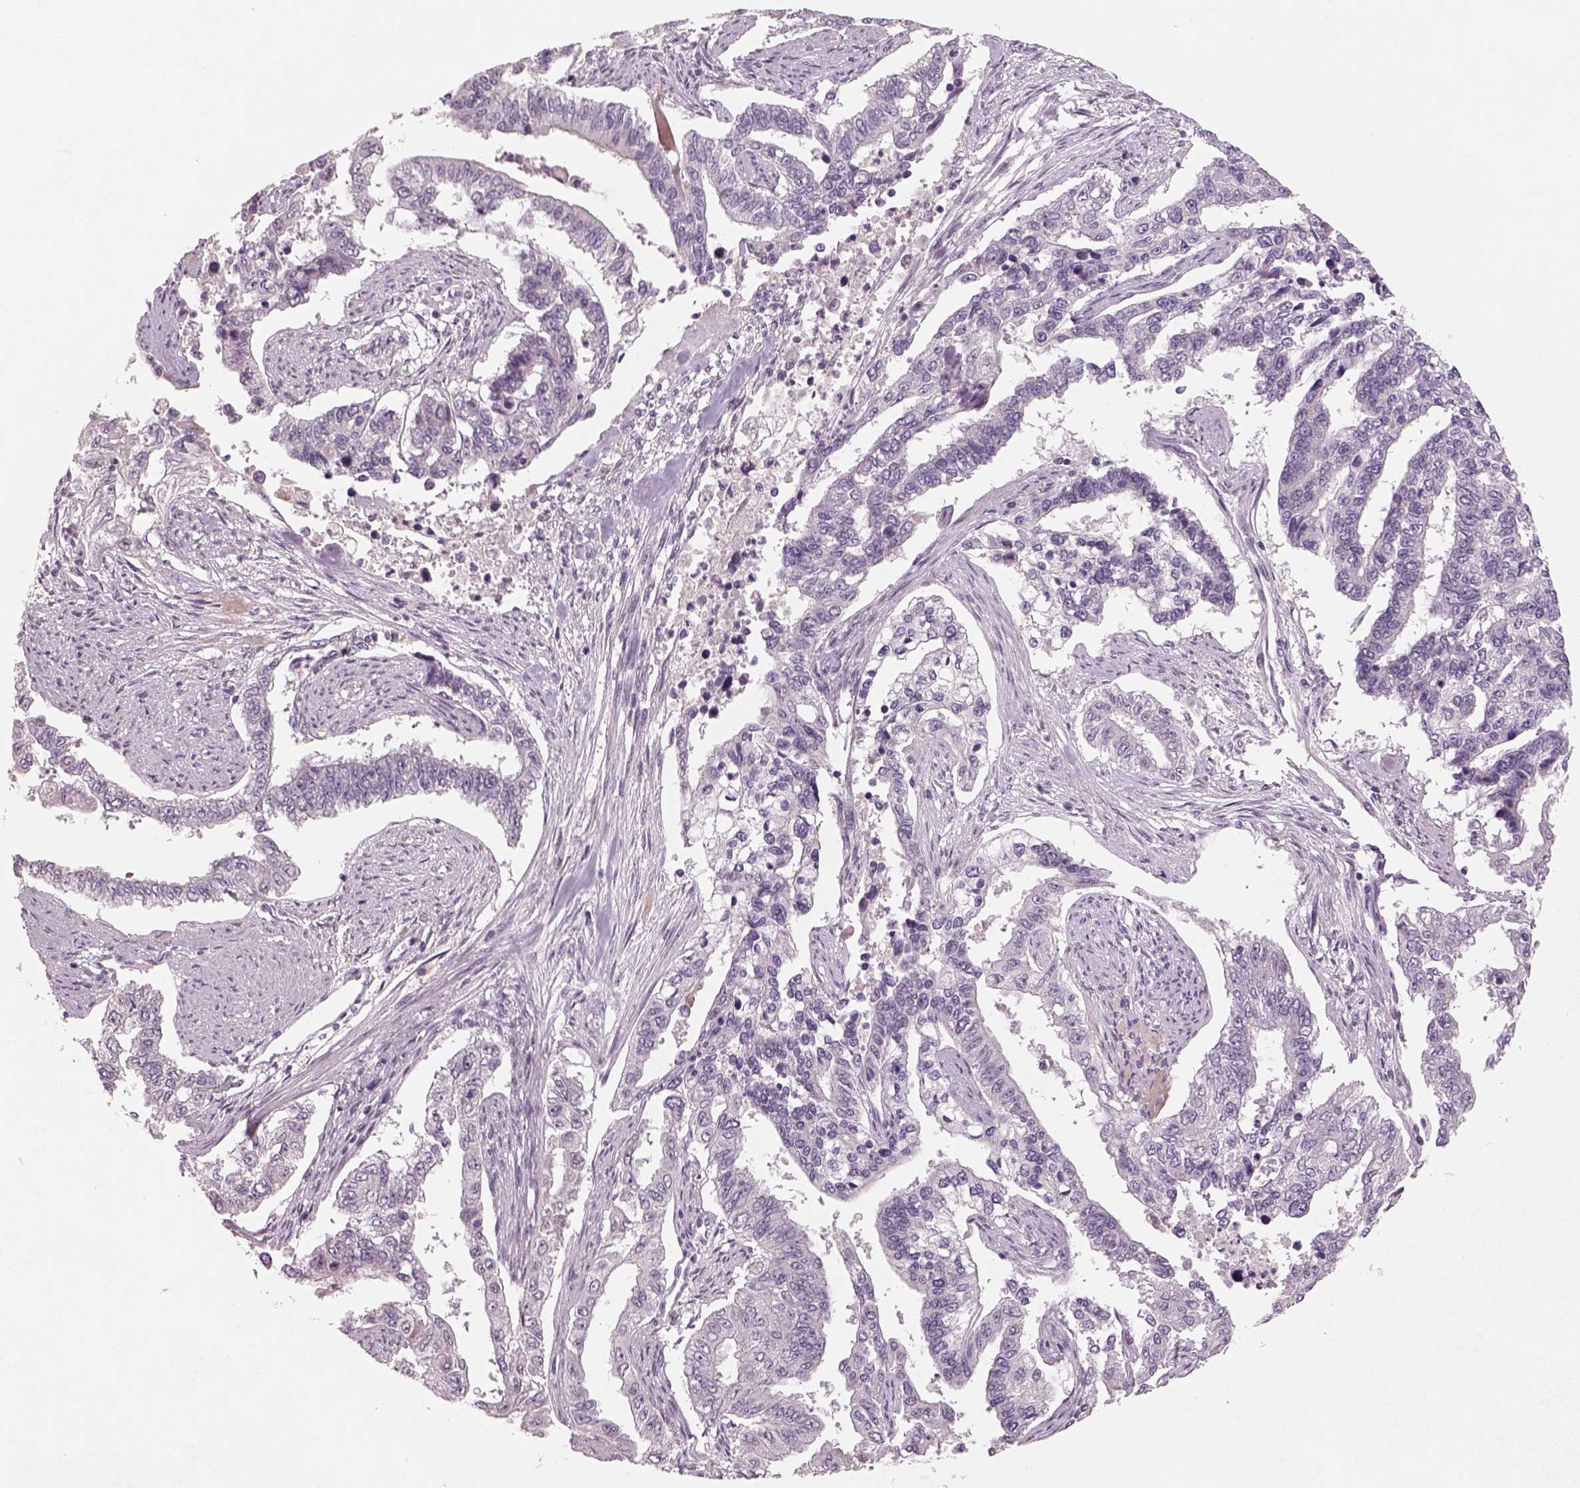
{"staining": {"intensity": "negative", "quantity": "none", "location": "none"}, "tissue": "endometrial cancer", "cell_type": "Tumor cells", "image_type": "cancer", "snomed": [{"axis": "morphology", "description": "Adenocarcinoma, NOS"}, {"axis": "topography", "description": "Uterus"}], "caption": "Photomicrograph shows no significant protein expression in tumor cells of endometrial cancer (adenocarcinoma).", "gene": "PENK", "patient": {"sex": "female", "age": 59}}